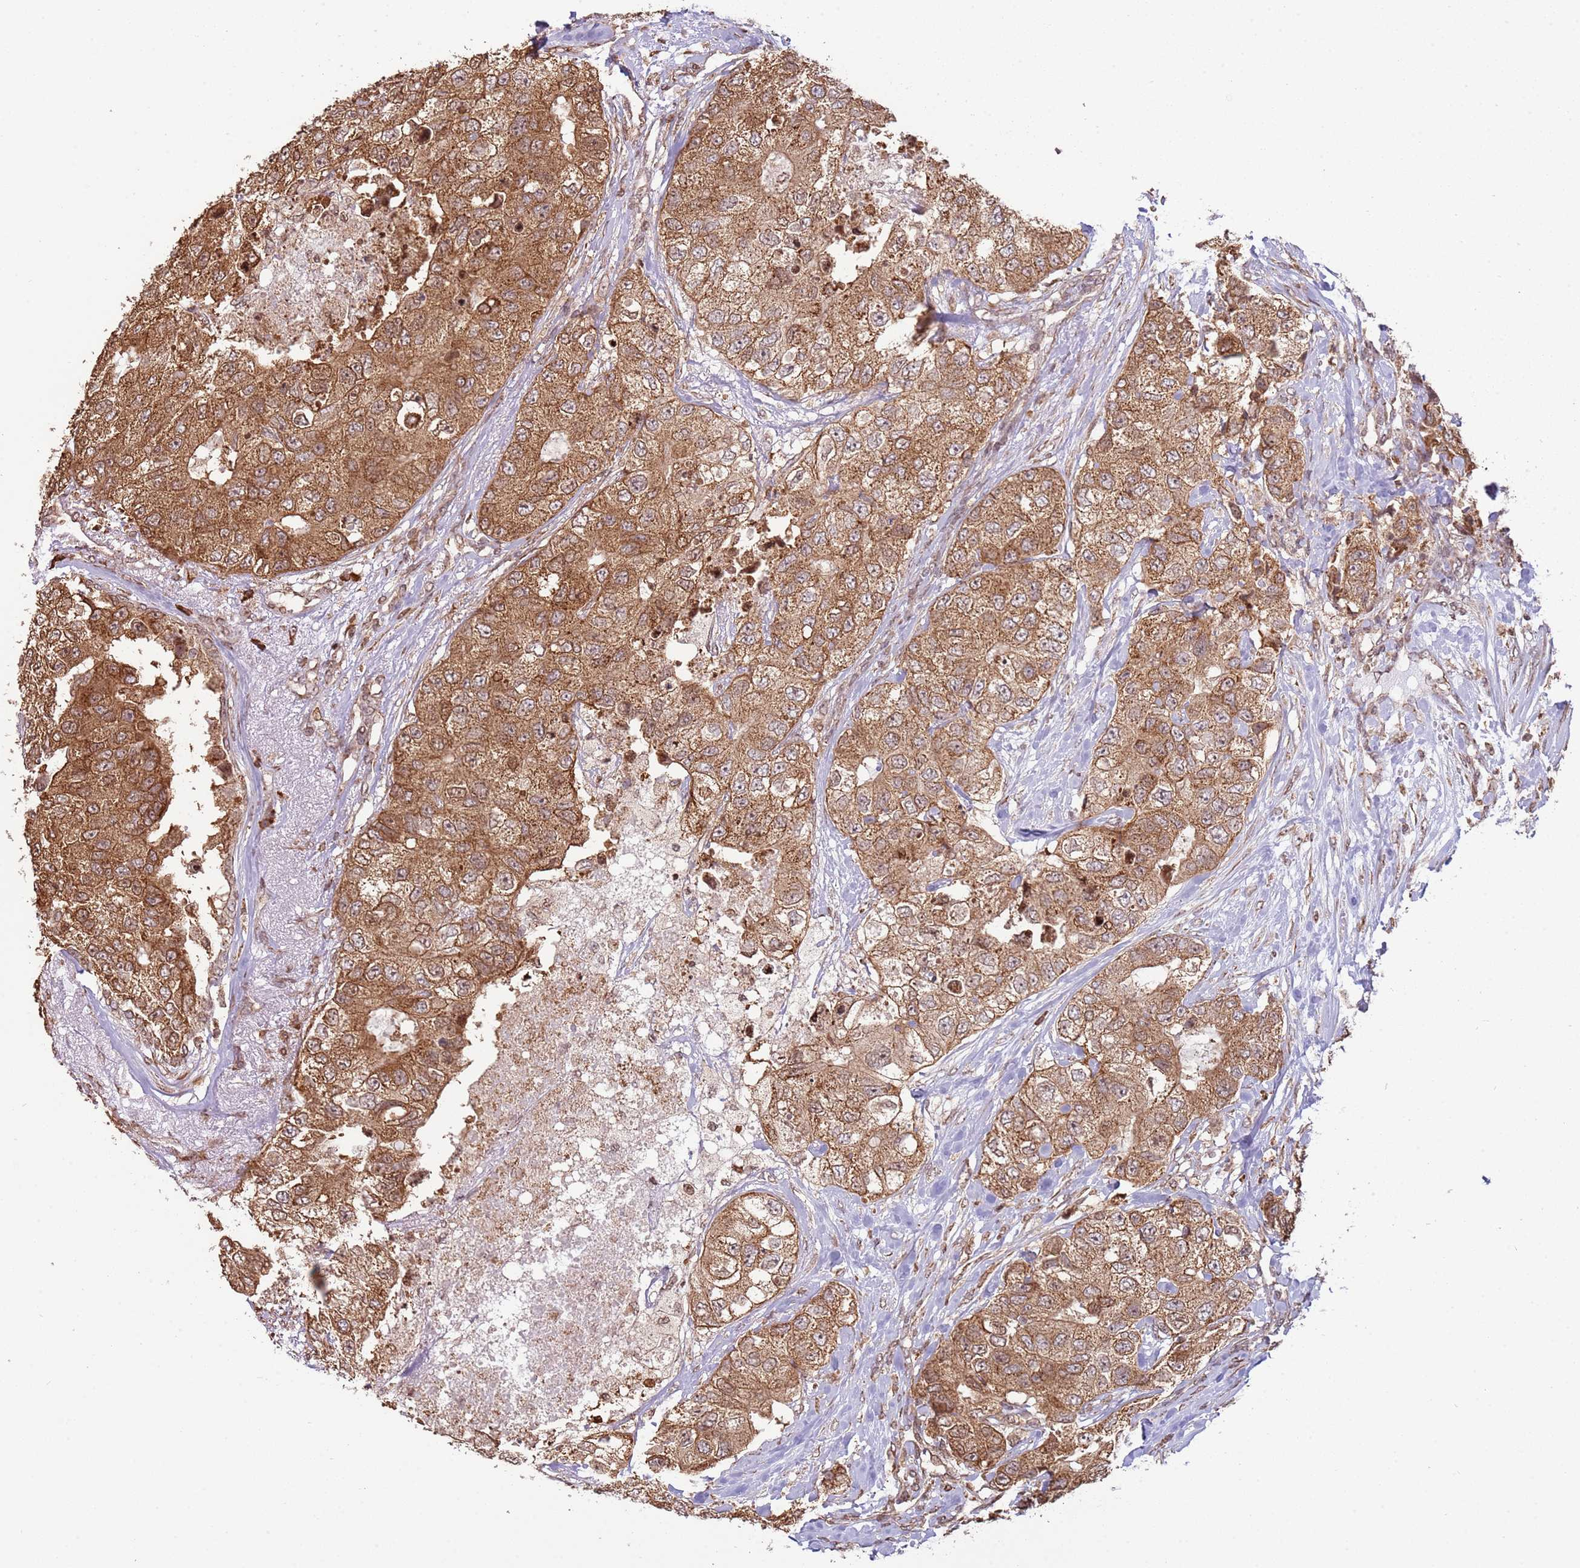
{"staining": {"intensity": "moderate", "quantity": ">75%", "location": "cytoplasmic/membranous"}, "tissue": "breast cancer", "cell_type": "Tumor cells", "image_type": "cancer", "snomed": [{"axis": "morphology", "description": "Duct carcinoma"}, {"axis": "topography", "description": "Breast"}], "caption": "Intraductal carcinoma (breast) was stained to show a protein in brown. There is medium levels of moderate cytoplasmic/membranous expression in about >75% of tumor cells.", "gene": "SCAF1", "patient": {"sex": "female", "age": 62}}